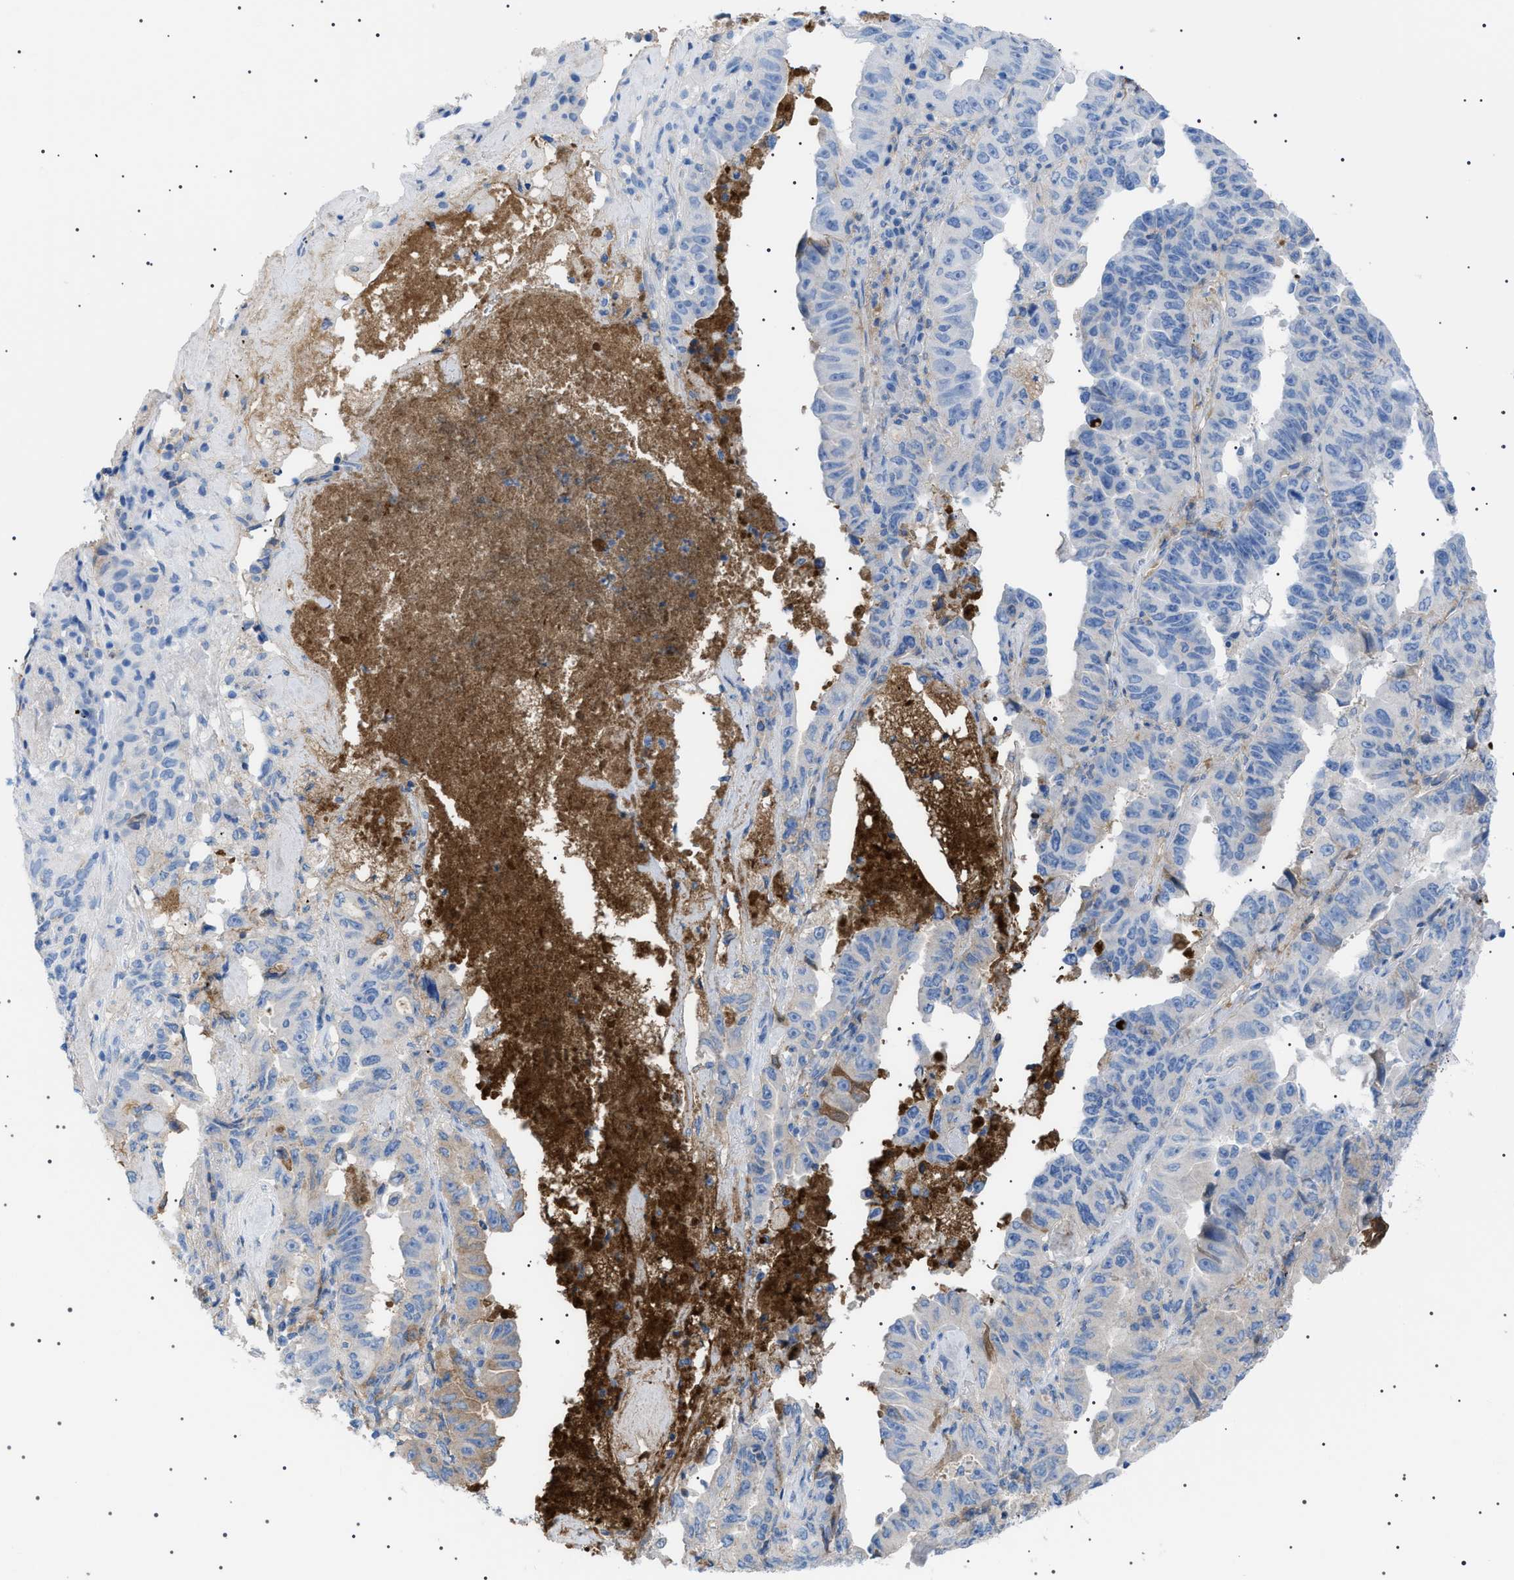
{"staining": {"intensity": "weak", "quantity": "<25%", "location": "cytoplasmic/membranous"}, "tissue": "lung cancer", "cell_type": "Tumor cells", "image_type": "cancer", "snomed": [{"axis": "morphology", "description": "Adenocarcinoma, NOS"}, {"axis": "topography", "description": "Lung"}], "caption": "This histopathology image is of lung cancer (adenocarcinoma) stained with IHC to label a protein in brown with the nuclei are counter-stained blue. There is no staining in tumor cells.", "gene": "LPA", "patient": {"sex": "female", "age": 51}}